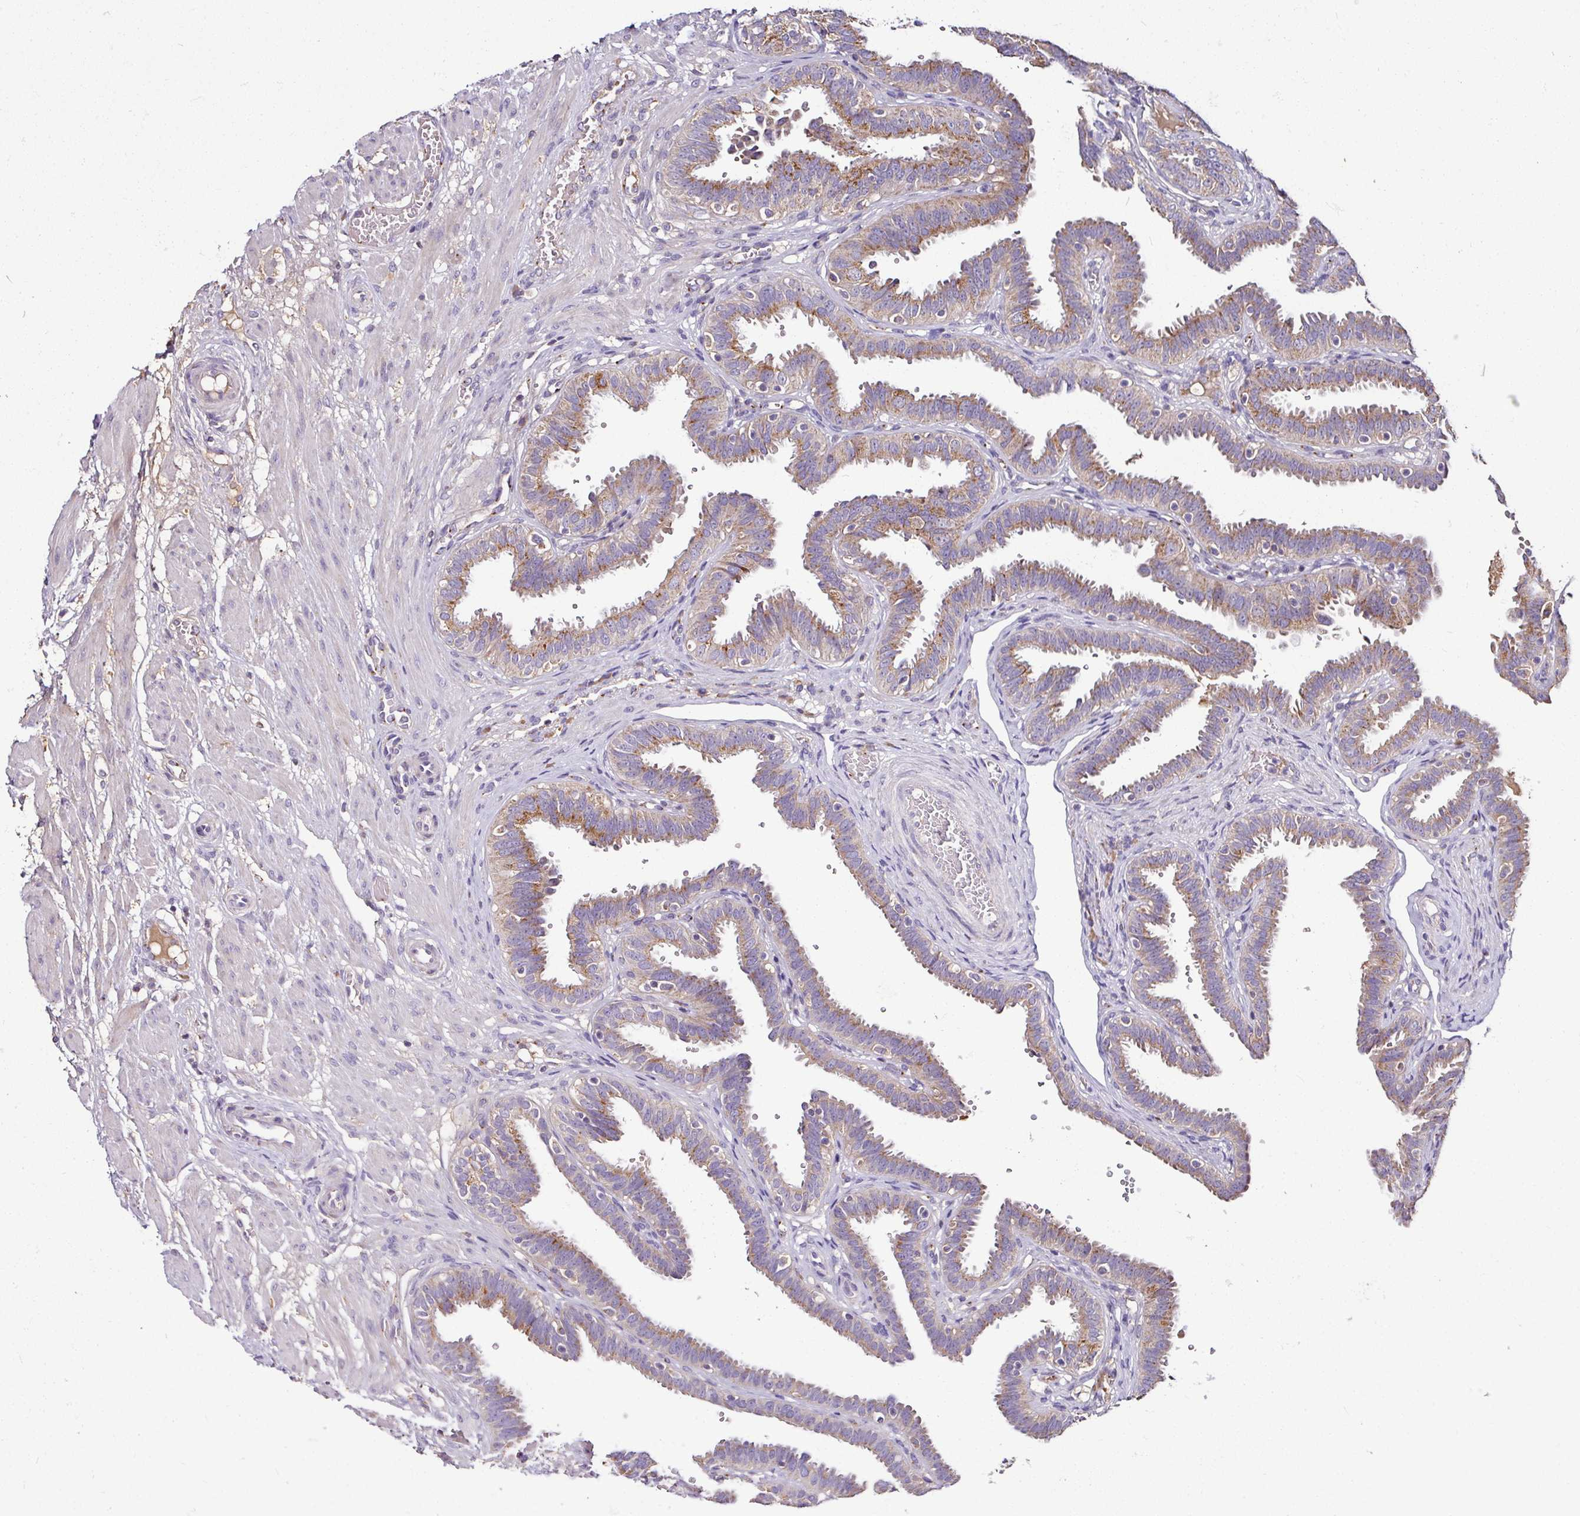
{"staining": {"intensity": "moderate", "quantity": ">75%", "location": "cytoplasmic/membranous"}, "tissue": "fallopian tube", "cell_type": "Glandular cells", "image_type": "normal", "snomed": [{"axis": "morphology", "description": "Normal tissue, NOS"}, {"axis": "topography", "description": "Fallopian tube"}], "caption": "About >75% of glandular cells in unremarkable fallopian tube show moderate cytoplasmic/membranous protein expression as visualized by brown immunohistochemical staining.", "gene": "CPD", "patient": {"sex": "female", "age": 37}}